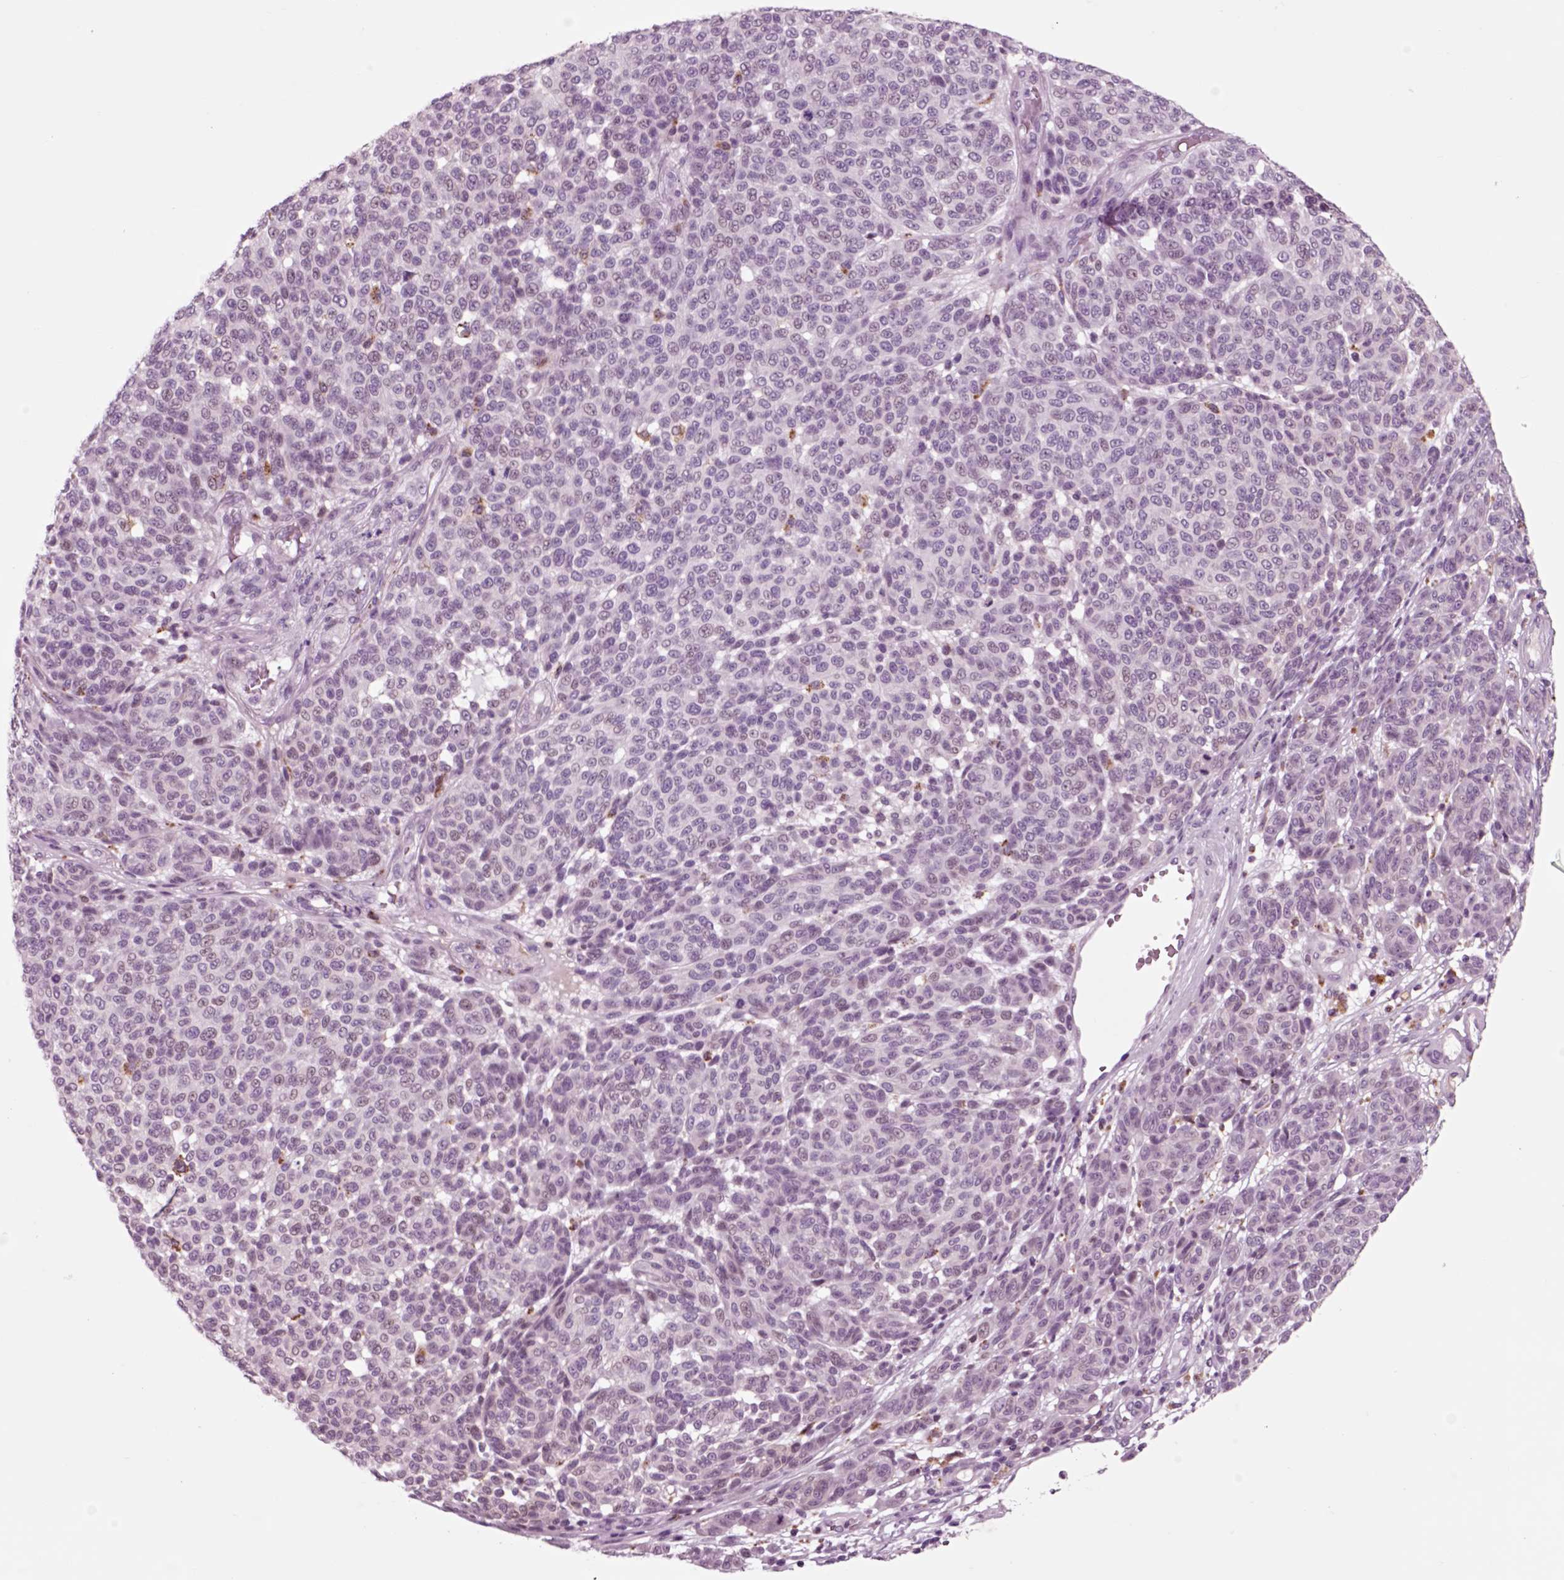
{"staining": {"intensity": "negative", "quantity": "none", "location": "none"}, "tissue": "melanoma", "cell_type": "Tumor cells", "image_type": "cancer", "snomed": [{"axis": "morphology", "description": "Malignant melanoma, NOS"}, {"axis": "topography", "description": "Skin"}], "caption": "IHC micrograph of melanoma stained for a protein (brown), which demonstrates no staining in tumor cells.", "gene": "CHGB", "patient": {"sex": "male", "age": 59}}